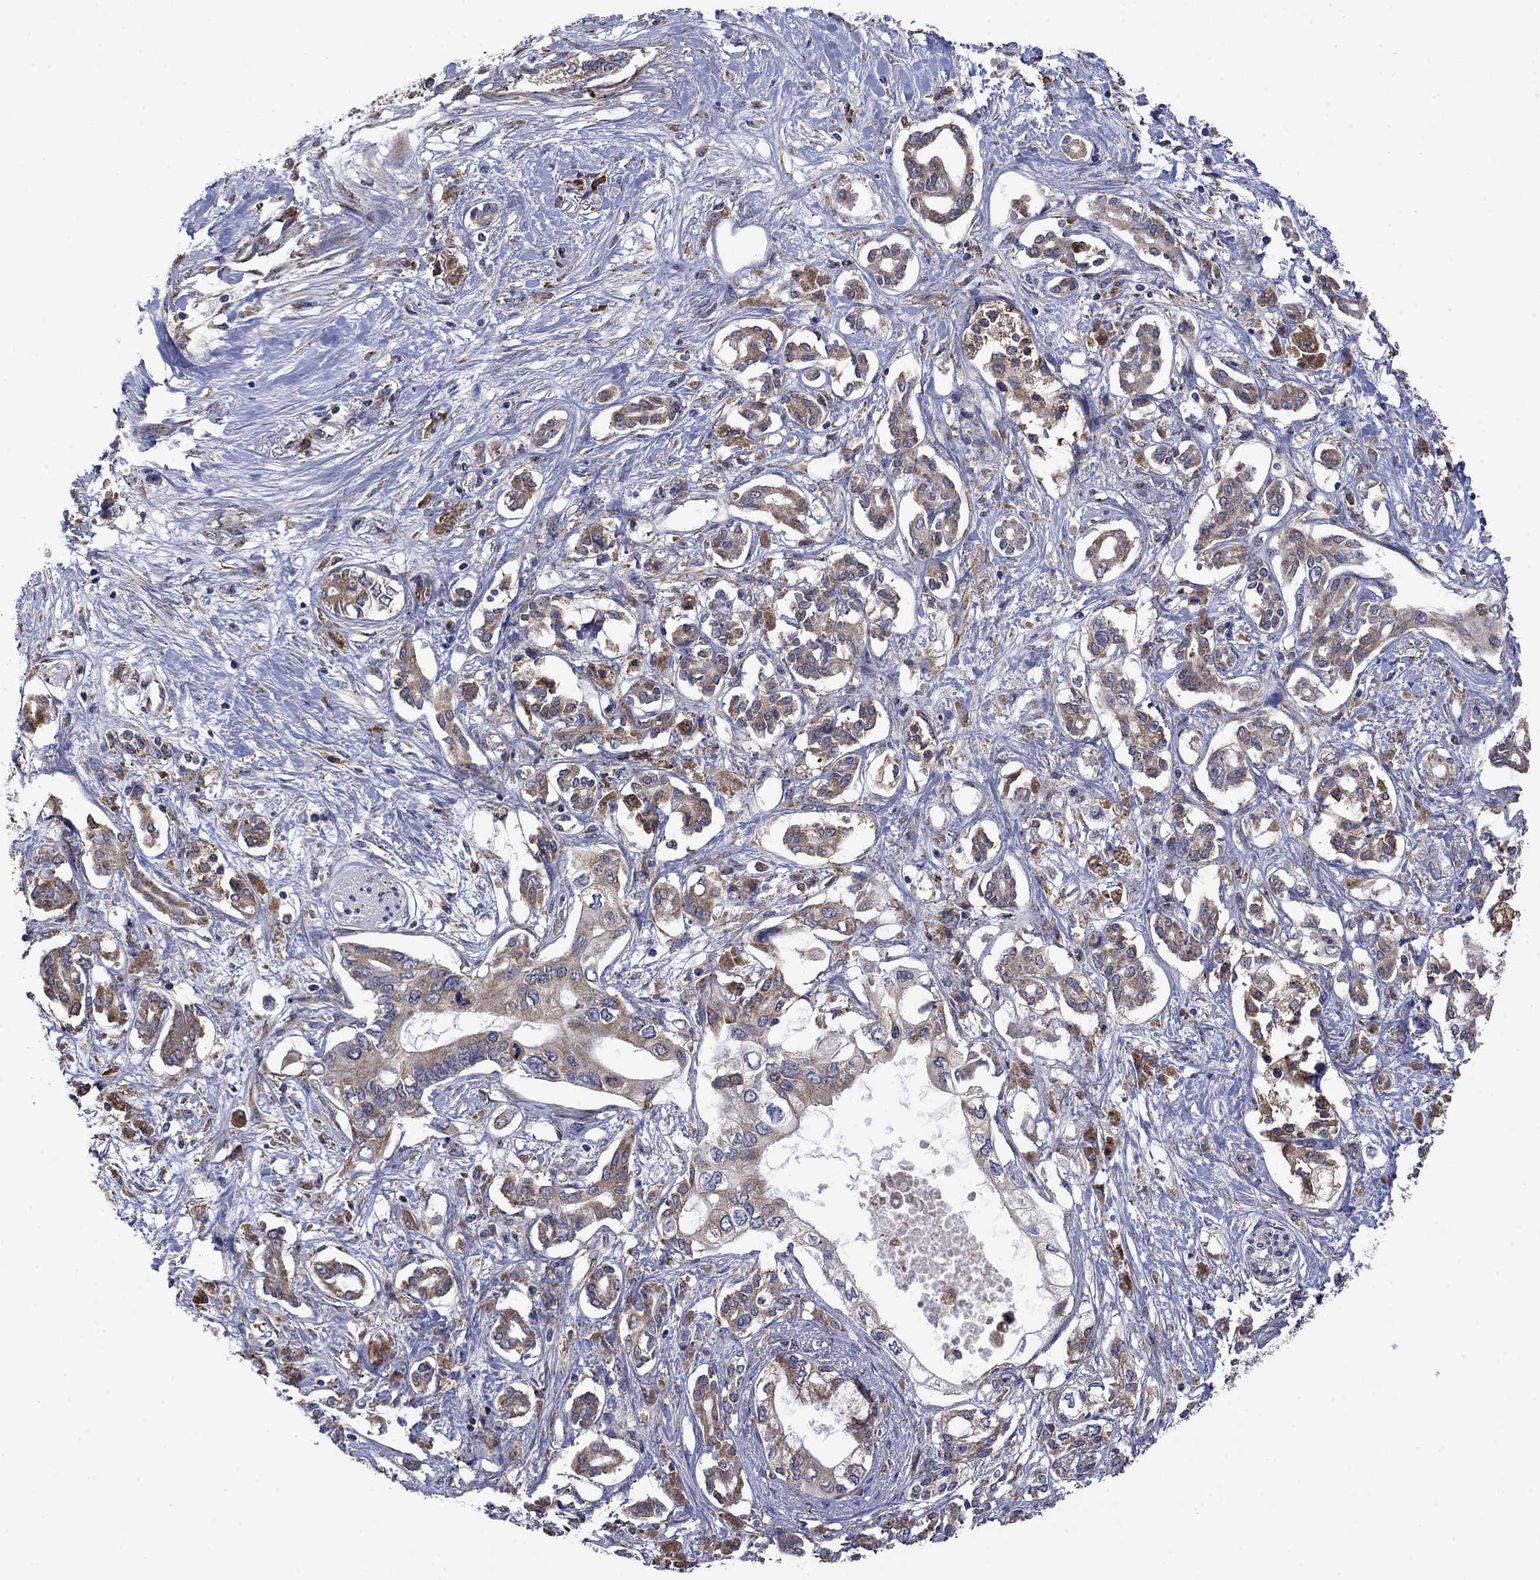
{"staining": {"intensity": "moderate", "quantity": "25%-75%", "location": "cytoplasmic/membranous"}, "tissue": "pancreatic cancer", "cell_type": "Tumor cells", "image_type": "cancer", "snomed": [{"axis": "morphology", "description": "Adenocarcinoma, NOS"}, {"axis": "topography", "description": "Pancreas"}], "caption": "Brown immunohistochemical staining in human pancreatic cancer (adenocarcinoma) displays moderate cytoplasmic/membranous staining in approximately 25%-75% of tumor cells.", "gene": "FURIN", "patient": {"sex": "female", "age": 63}}